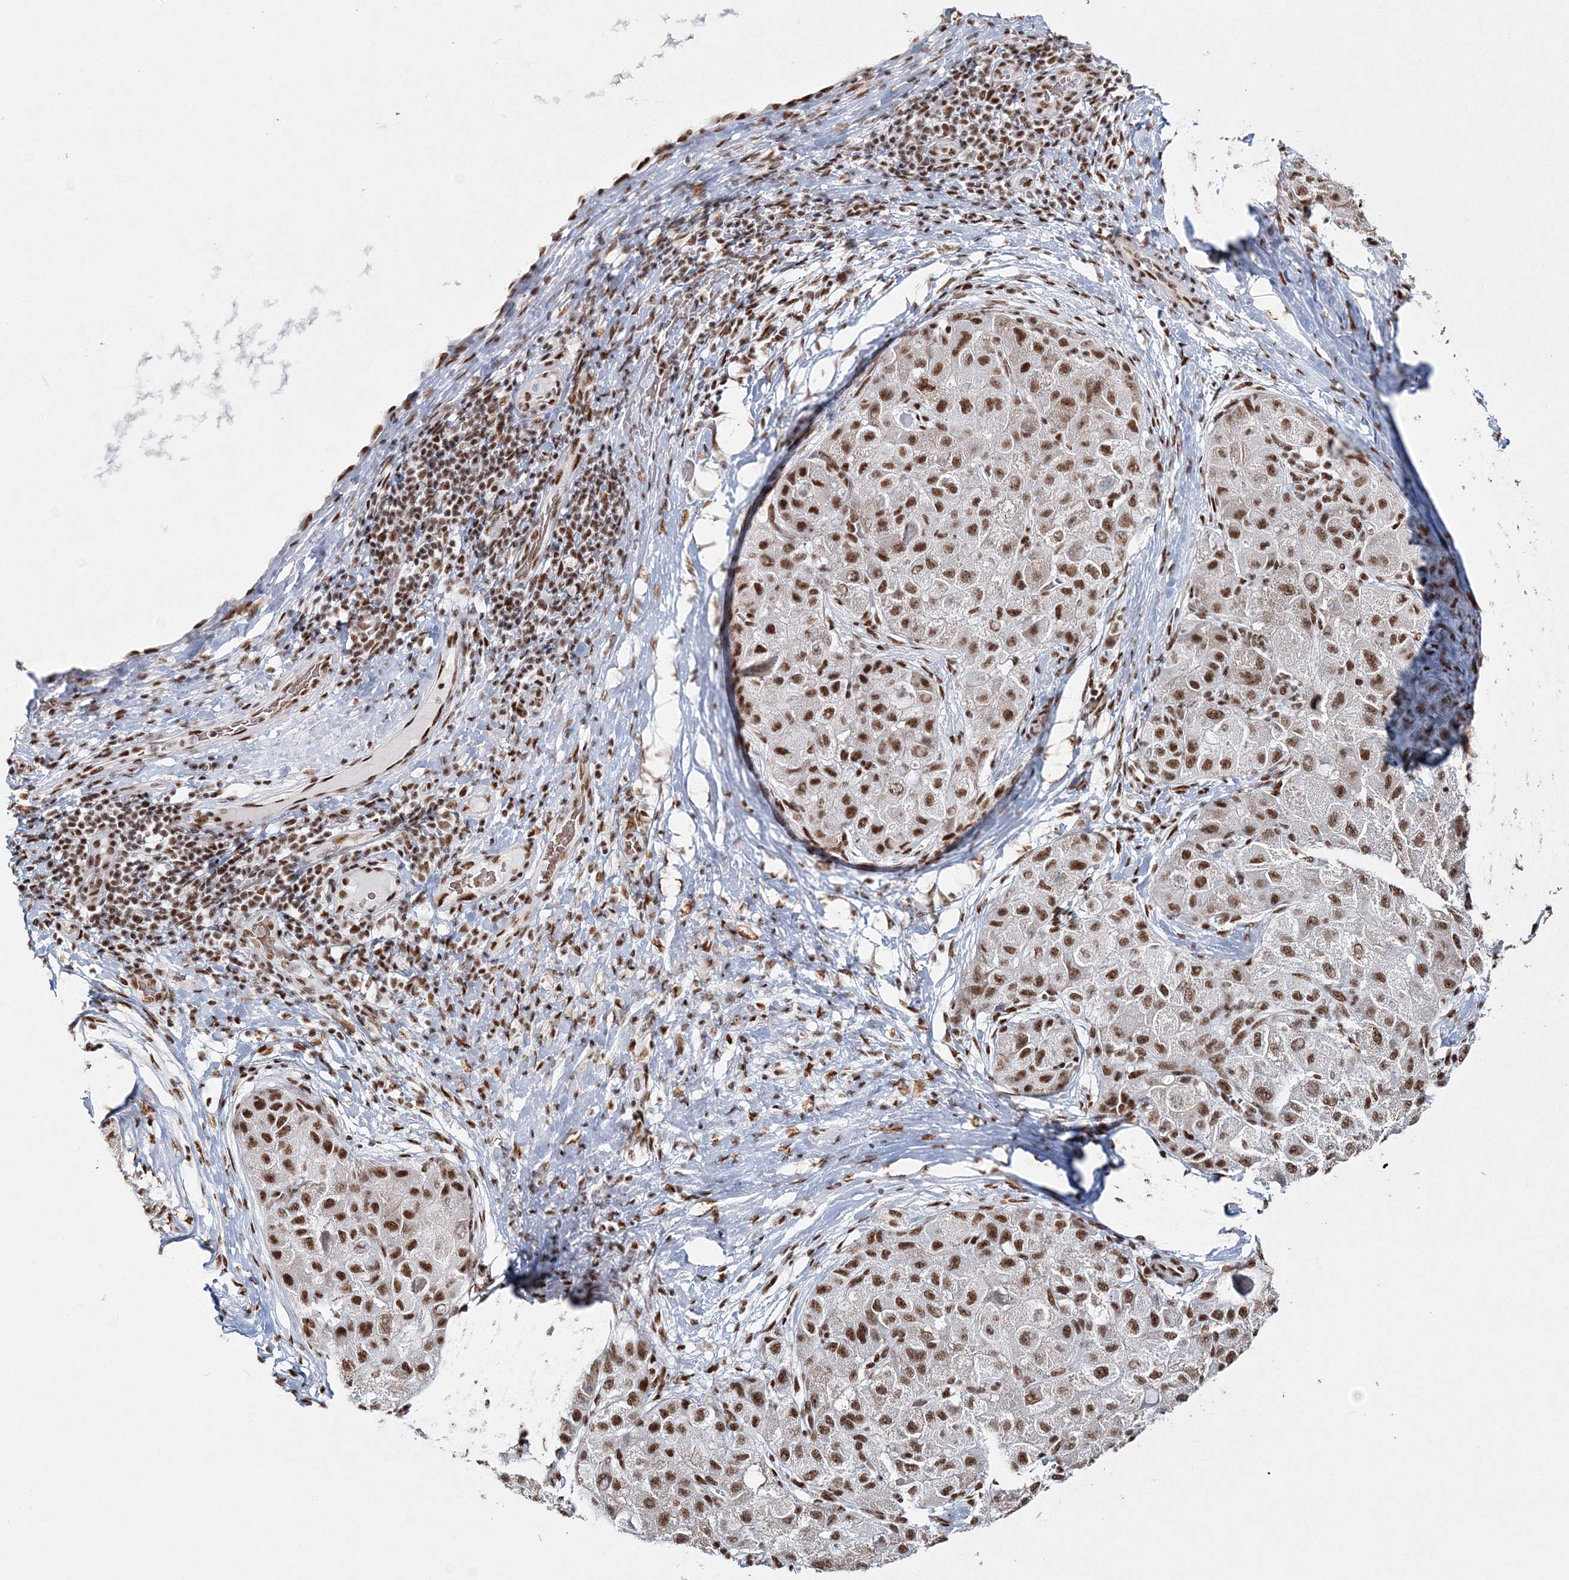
{"staining": {"intensity": "moderate", "quantity": ">75%", "location": "nuclear"}, "tissue": "liver cancer", "cell_type": "Tumor cells", "image_type": "cancer", "snomed": [{"axis": "morphology", "description": "Carcinoma, Hepatocellular, NOS"}, {"axis": "topography", "description": "Liver"}], "caption": "Immunohistochemistry (DAB) staining of human liver hepatocellular carcinoma exhibits moderate nuclear protein expression in approximately >75% of tumor cells.", "gene": "QRICH1", "patient": {"sex": "male", "age": 80}}